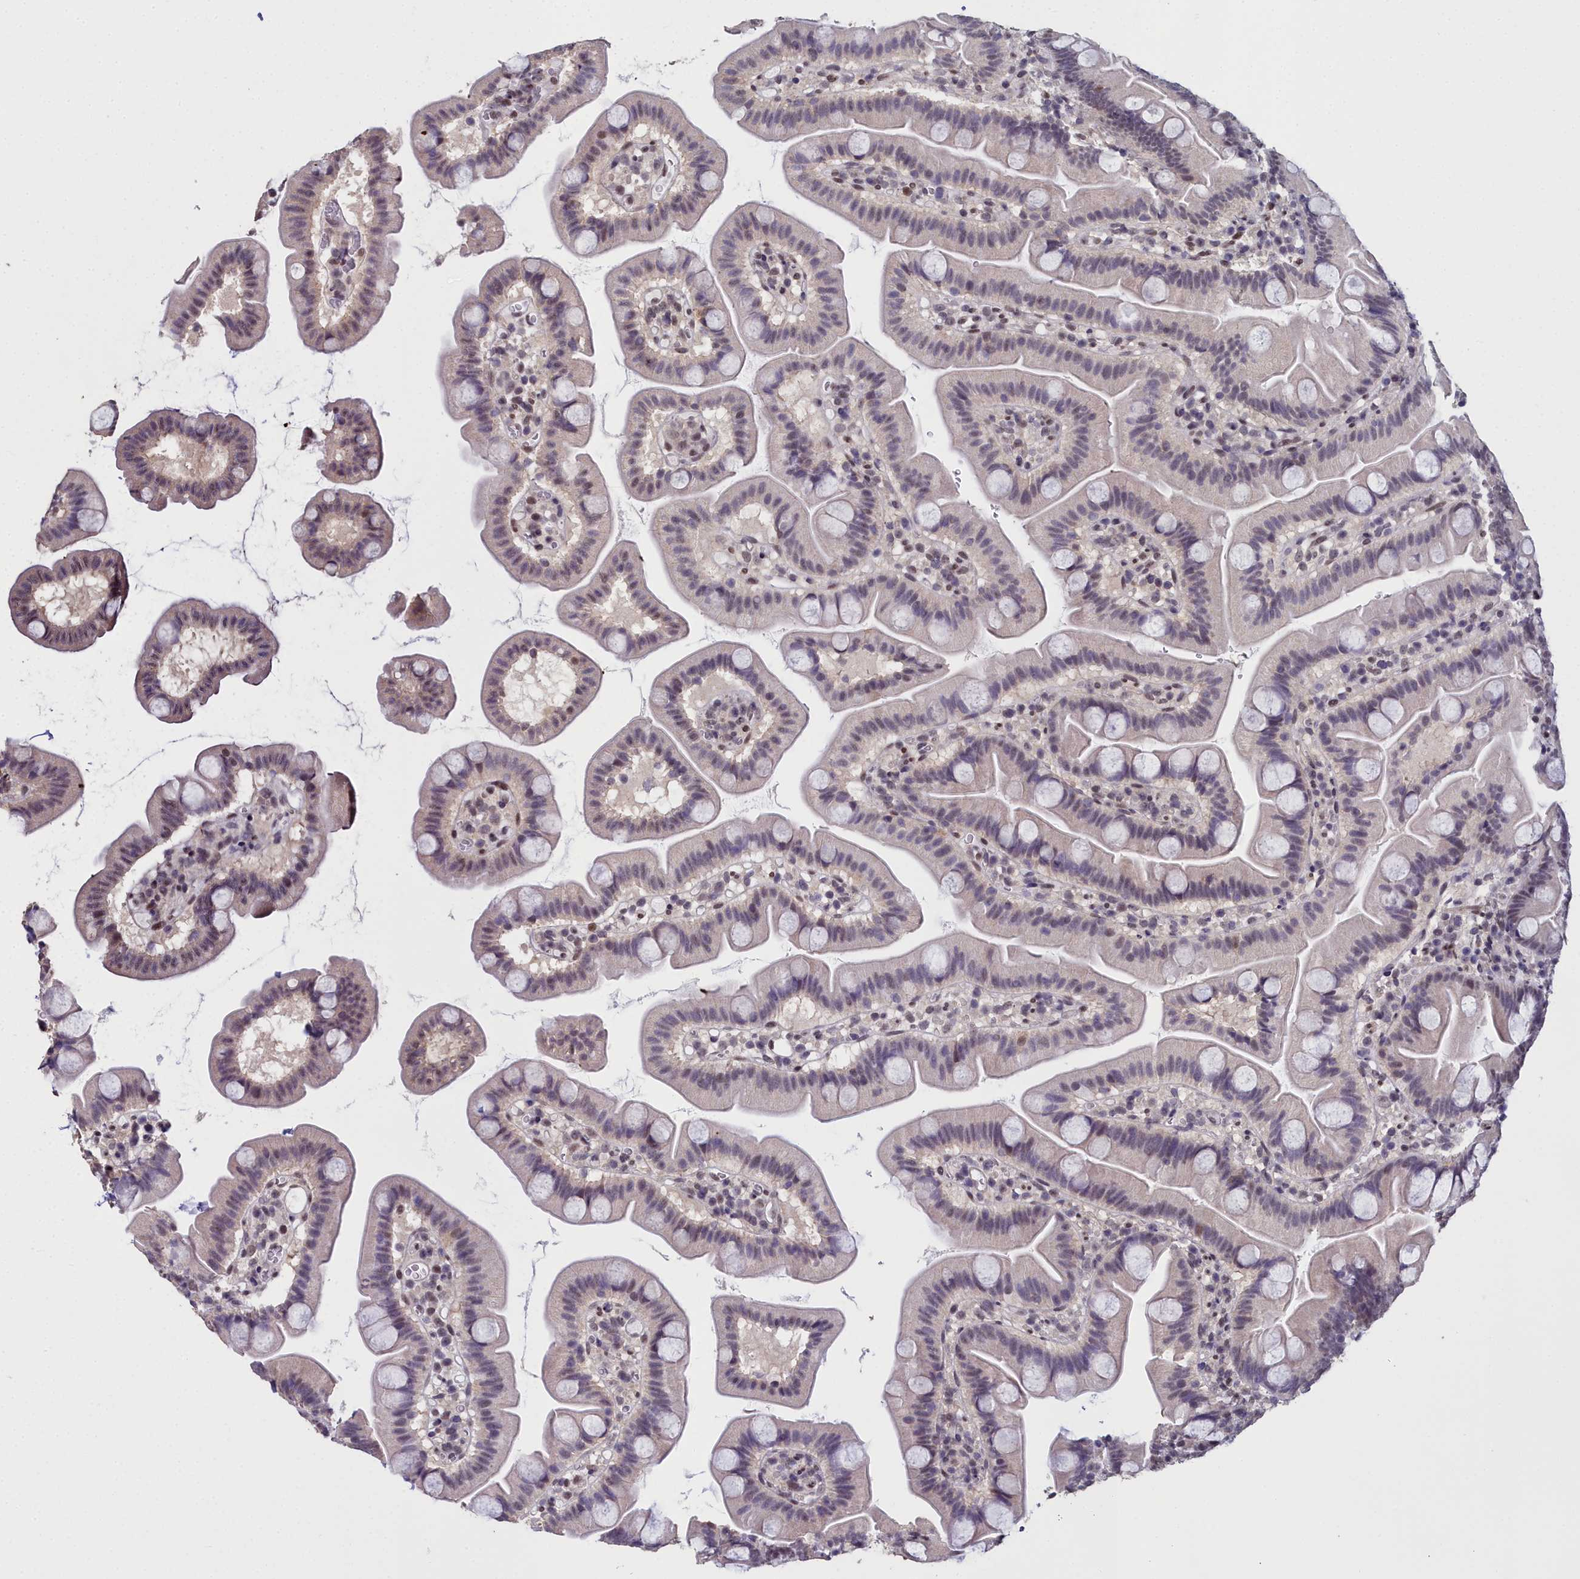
{"staining": {"intensity": "weak", "quantity": "<25%", "location": "nuclear"}, "tissue": "small intestine", "cell_type": "Glandular cells", "image_type": "normal", "snomed": [{"axis": "morphology", "description": "Normal tissue, NOS"}, {"axis": "topography", "description": "Small intestine"}], "caption": "Immunohistochemistry (IHC) photomicrograph of unremarkable small intestine: human small intestine stained with DAB (3,3'-diaminobenzidine) shows no significant protein expression in glandular cells.", "gene": "CCDC97", "patient": {"sex": "female", "age": 68}}